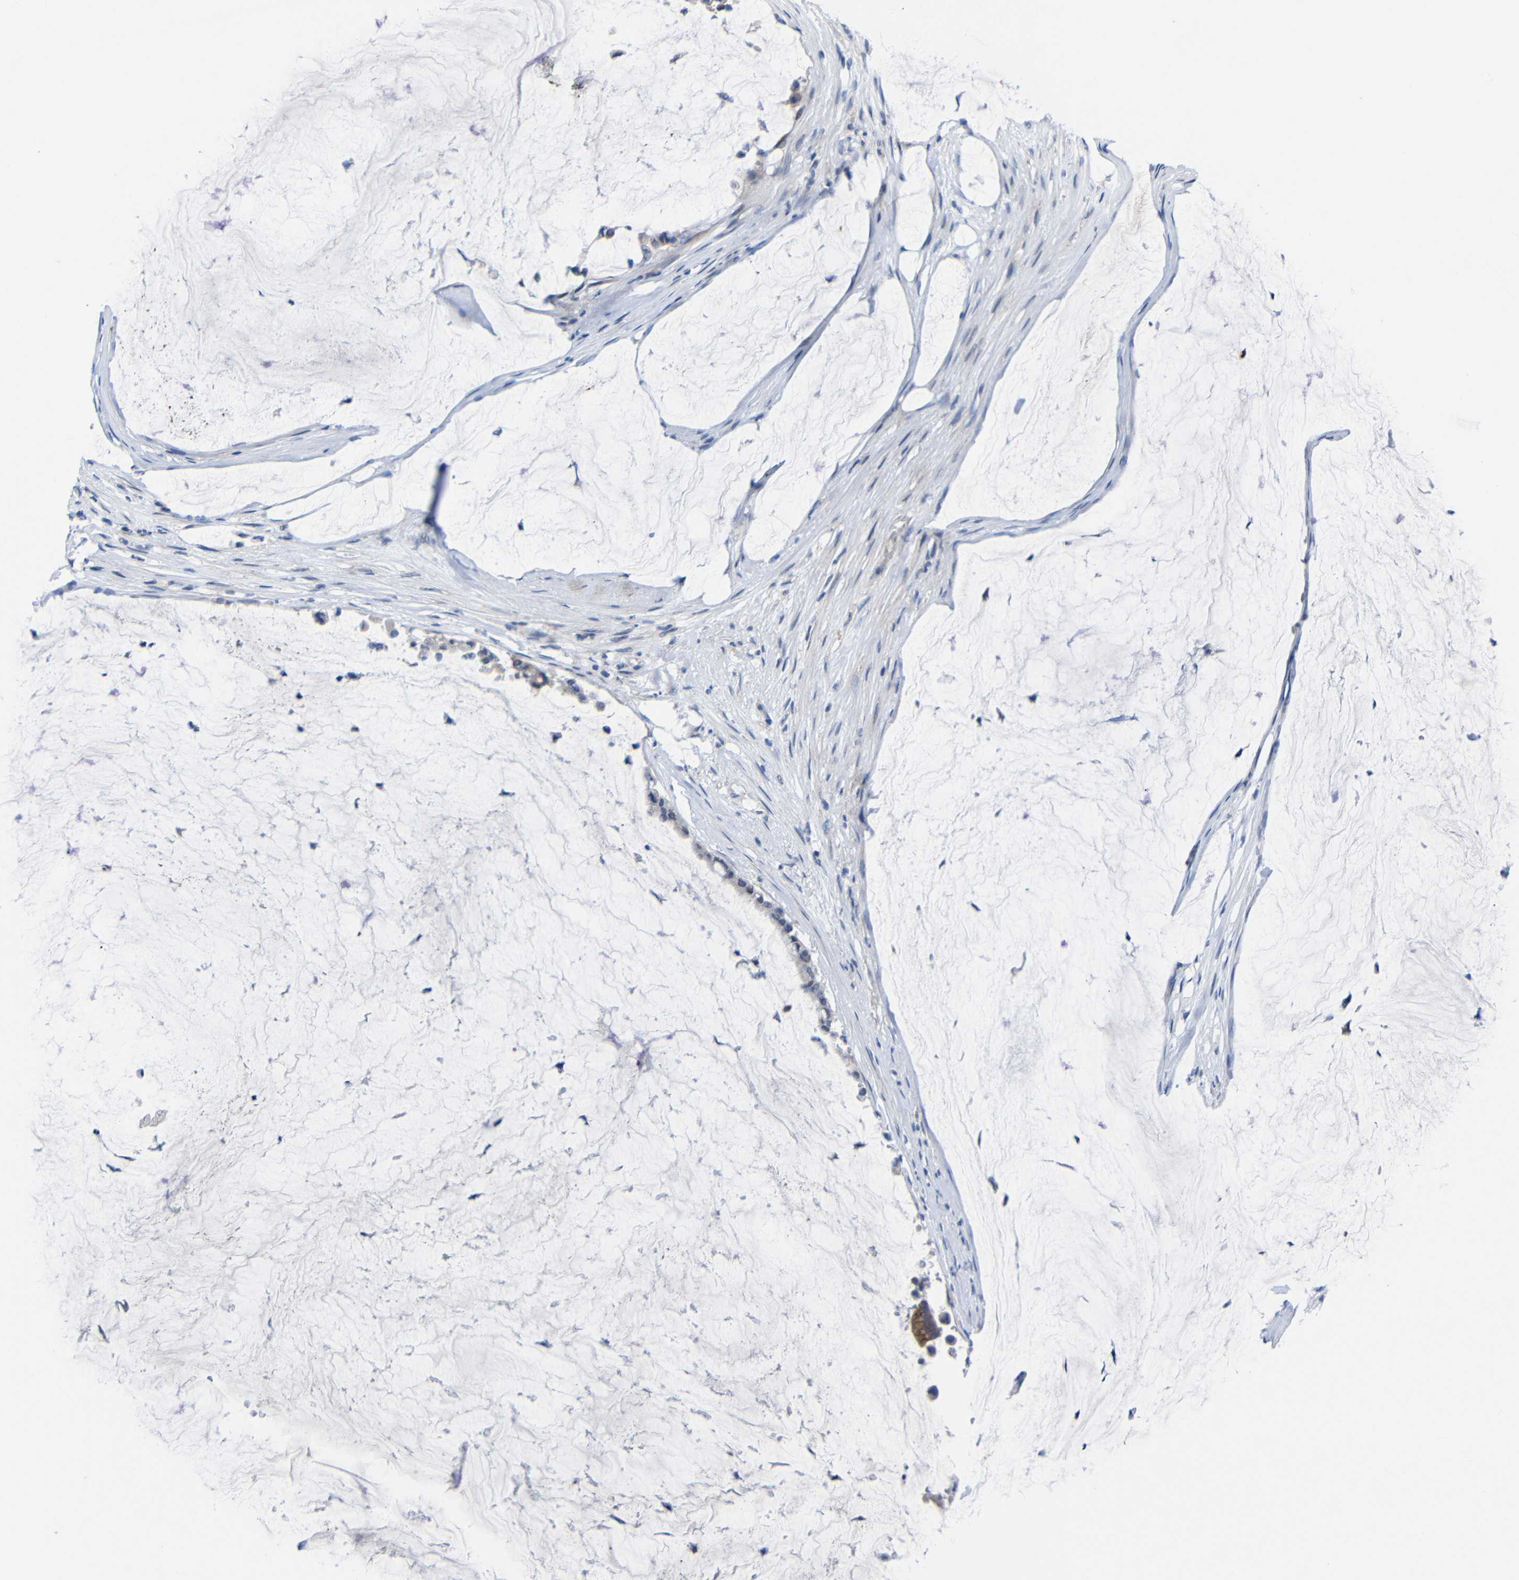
{"staining": {"intensity": "negative", "quantity": "none", "location": "none"}, "tissue": "pancreatic cancer", "cell_type": "Tumor cells", "image_type": "cancer", "snomed": [{"axis": "morphology", "description": "Adenocarcinoma, NOS"}, {"axis": "topography", "description": "Pancreas"}], "caption": "The image exhibits no staining of tumor cells in pancreatic cancer.", "gene": "CMTM1", "patient": {"sex": "male", "age": 41}}